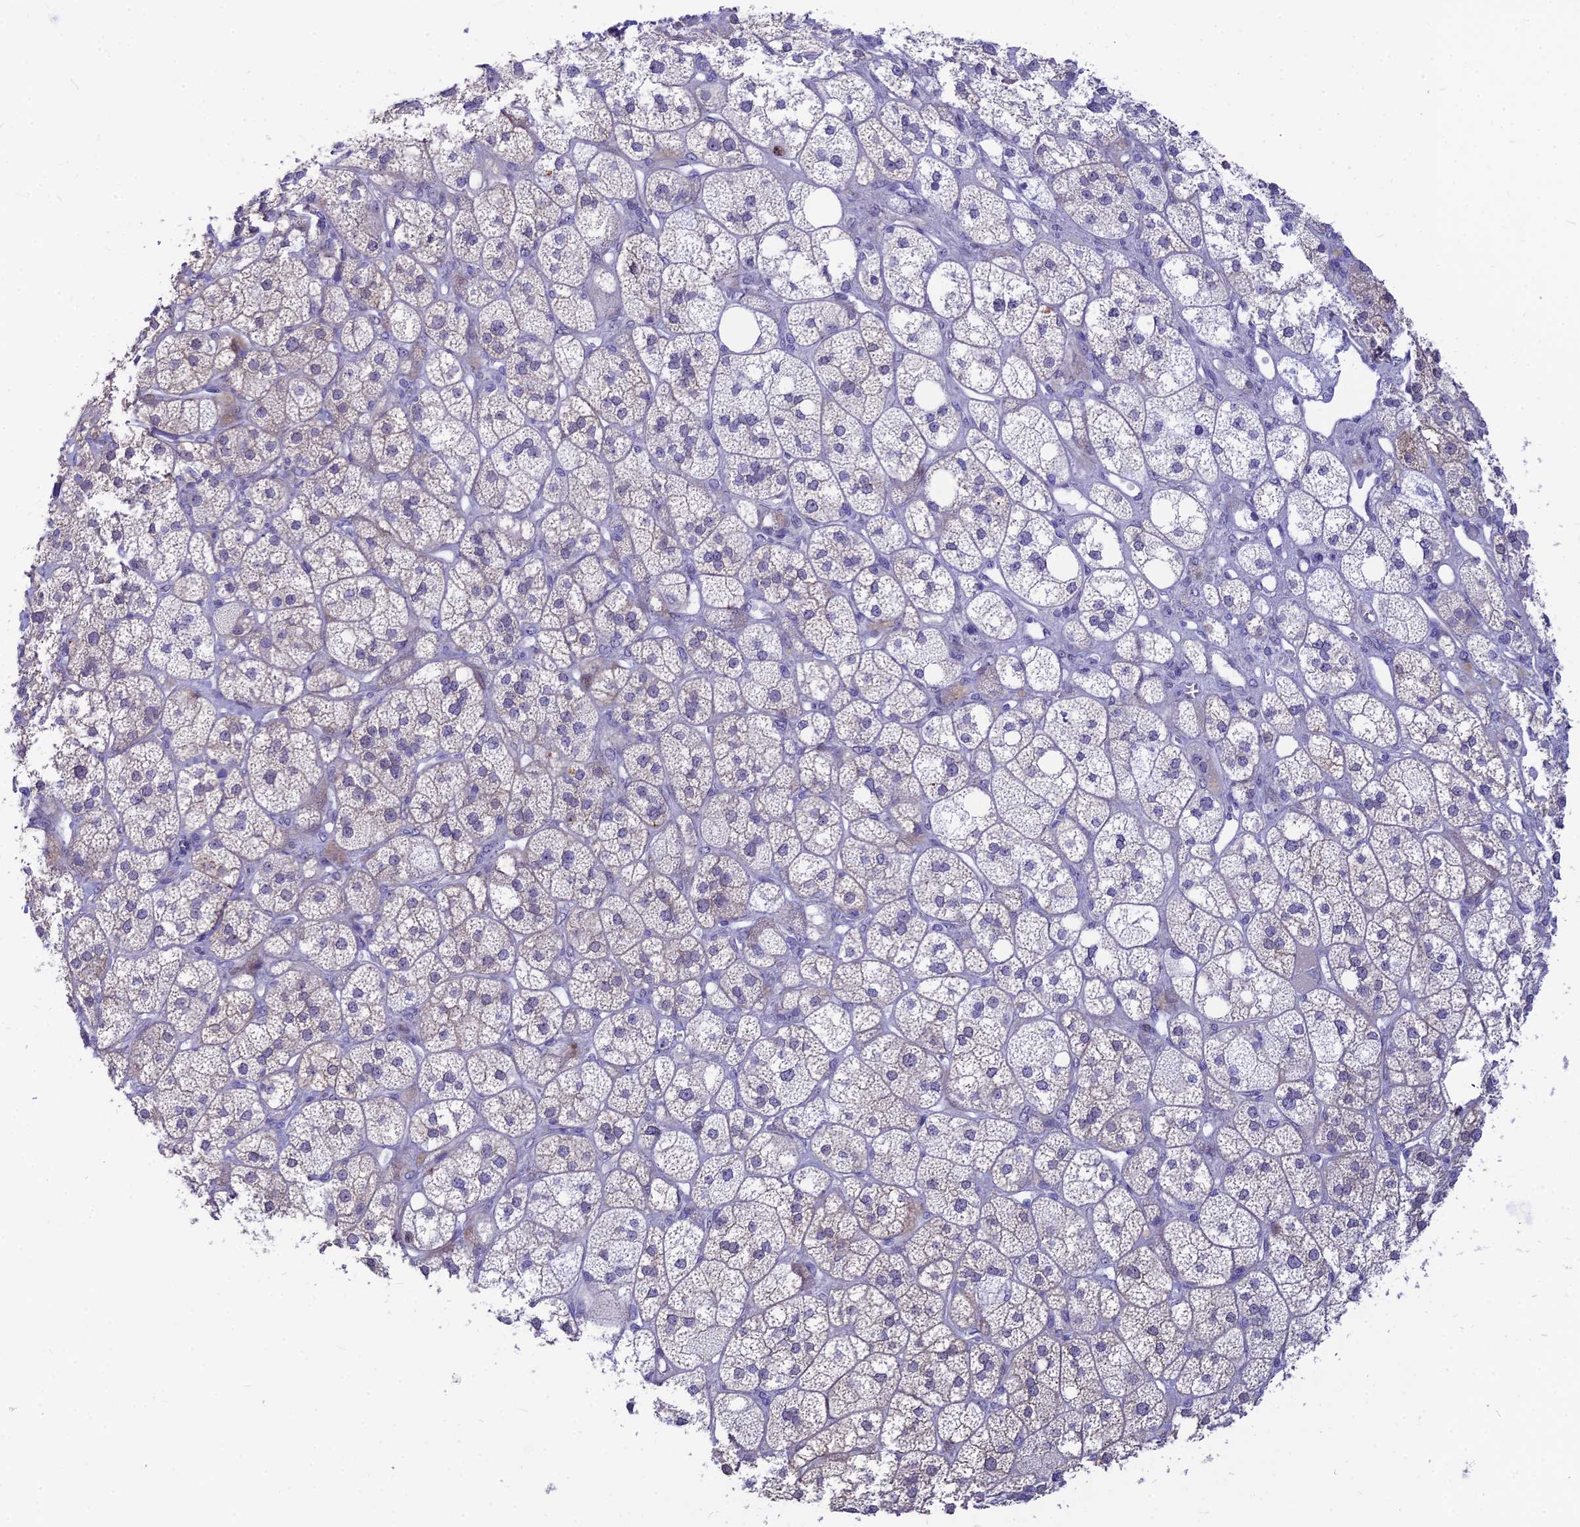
{"staining": {"intensity": "moderate", "quantity": "<25%", "location": "cytoplasmic/membranous"}, "tissue": "adrenal gland", "cell_type": "Glandular cells", "image_type": "normal", "snomed": [{"axis": "morphology", "description": "Normal tissue, NOS"}, {"axis": "topography", "description": "Adrenal gland"}], "caption": "Moderate cytoplasmic/membranous staining is identified in about <25% of glandular cells in unremarkable adrenal gland. The staining is performed using DAB (3,3'-diaminobenzidine) brown chromogen to label protein expression. The nuclei are counter-stained blue using hematoxylin.", "gene": "ENSG00000285920", "patient": {"sex": "male", "age": 61}}